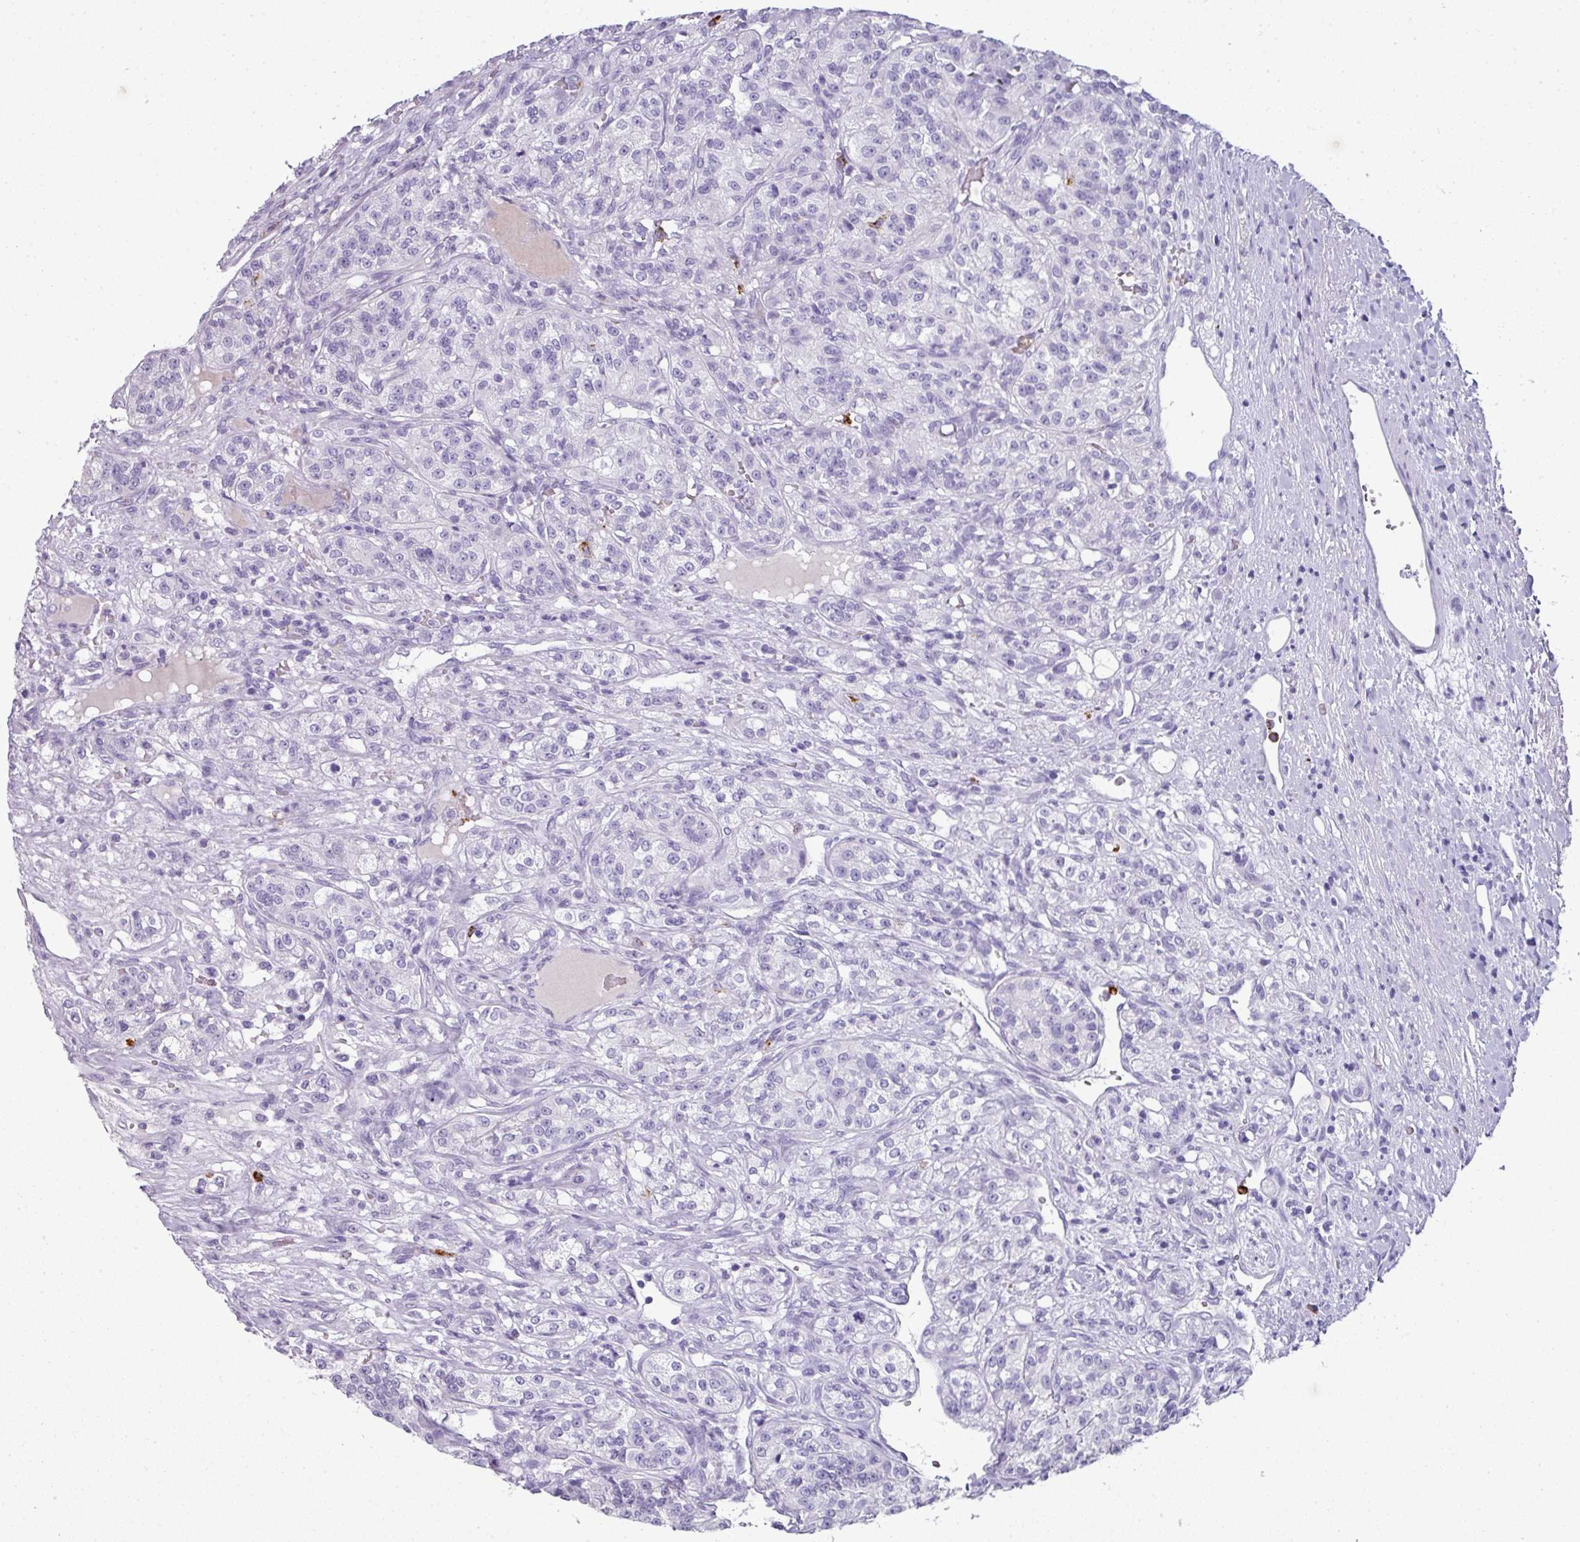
{"staining": {"intensity": "negative", "quantity": "none", "location": "none"}, "tissue": "renal cancer", "cell_type": "Tumor cells", "image_type": "cancer", "snomed": [{"axis": "morphology", "description": "Adenocarcinoma, NOS"}, {"axis": "topography", "description": "Kidney"}], "caption": "Tumor cells are negative for brown protein staining in adenocarcinoma (renal).", "gene": "CTSG", "patient": {"sex": "female", "age": 63}}